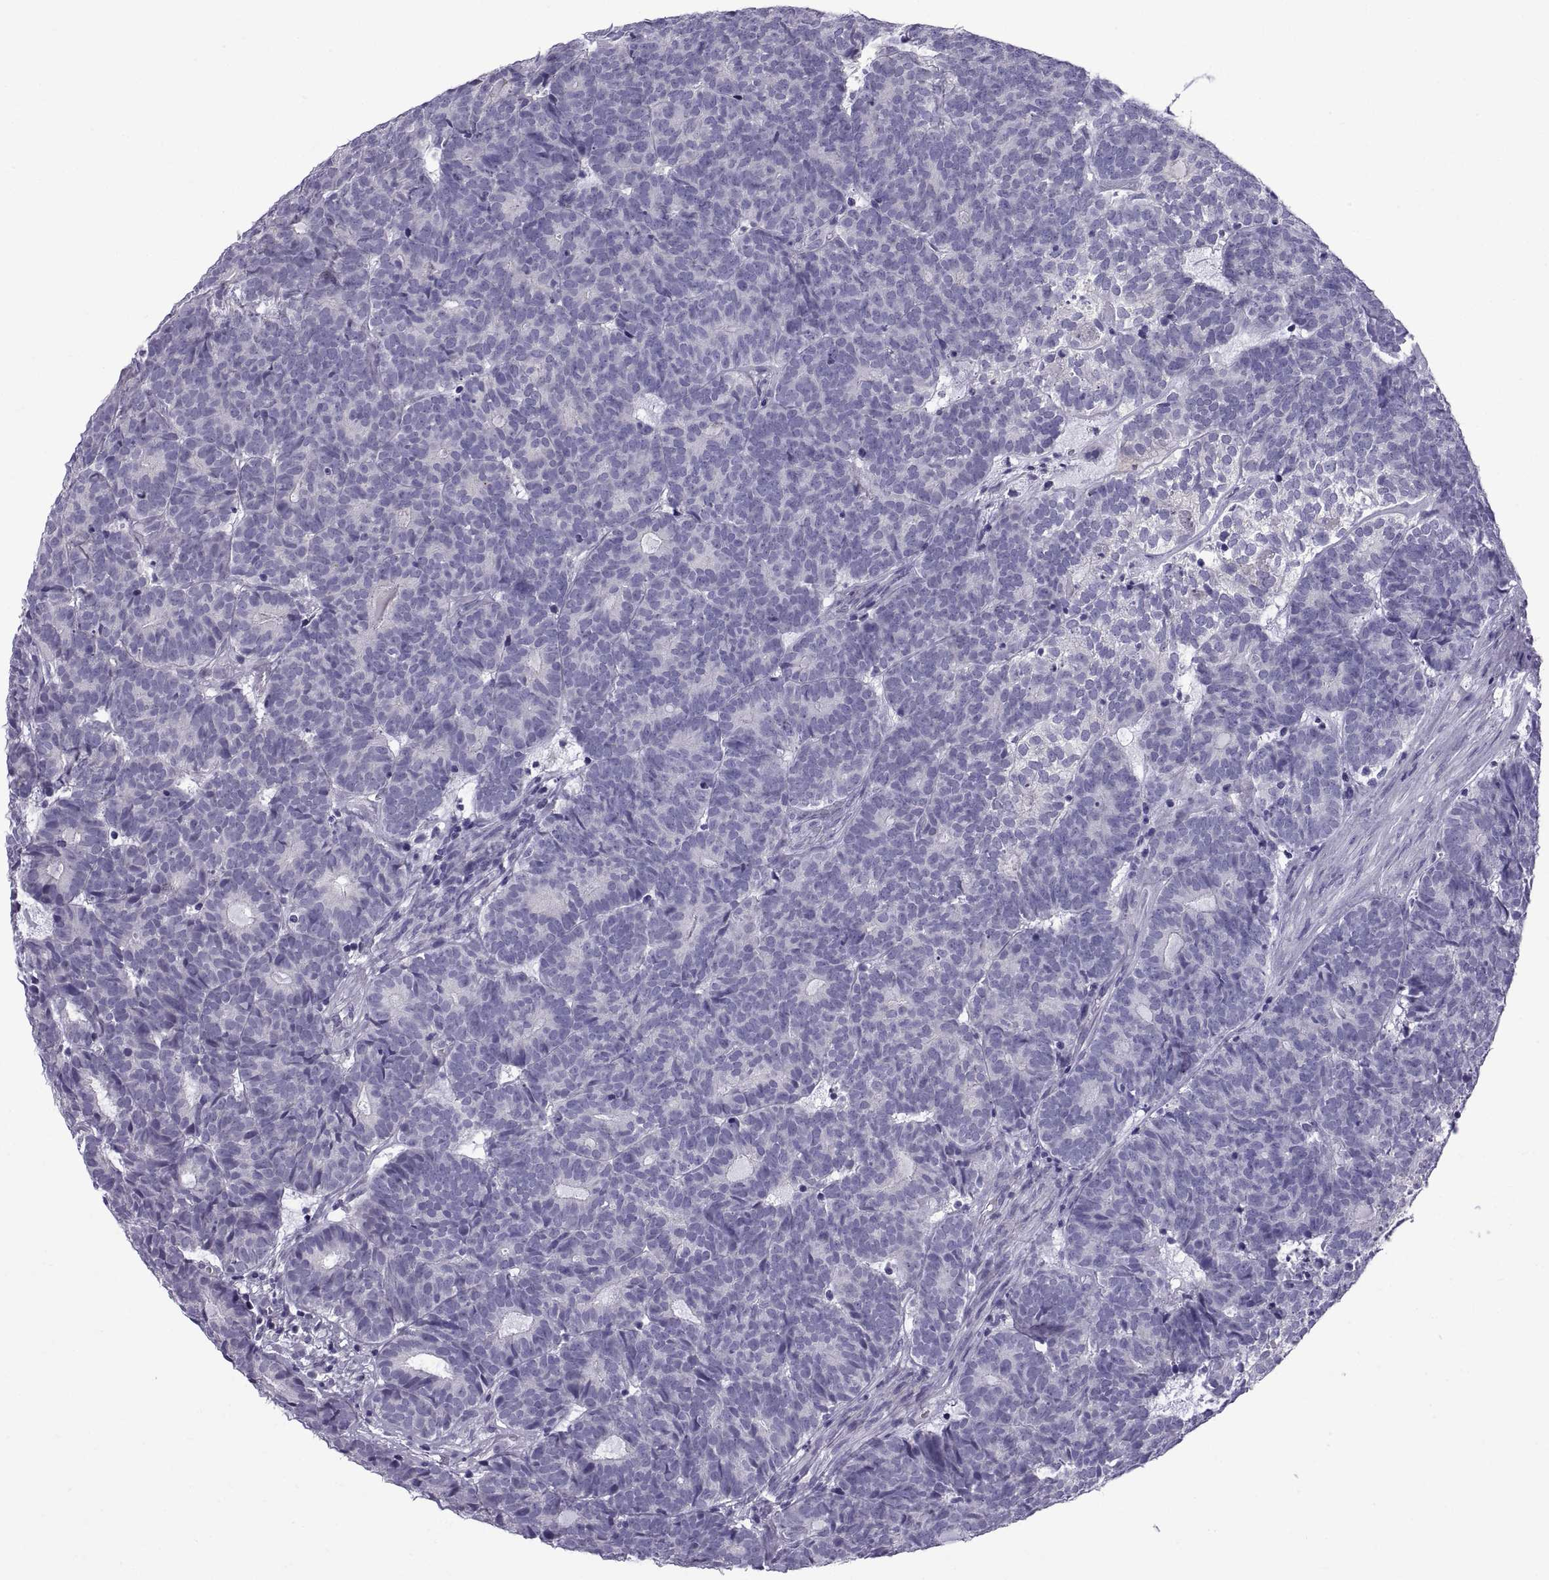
{"staining": {"intensity": "negative", "quantity": "none", "location": "none"}, "tissue": "head and neck cancer", "cell_type": "Tumor cells", "image_type": "cancer", "snomed": [{"axis": "morphology", "description": "Adenocarcinoma, NOS"}, {"axis": "topography", "description": "Head-Neck"}], "caption": "A high-resolution histopathology image shows immunohistochemistry staining of adenocarcinoma (head and neck), which displays no significant expression in tumor cells.", "gene": "SPDYE1", "patient": {"sex": "female", "age": 81}}